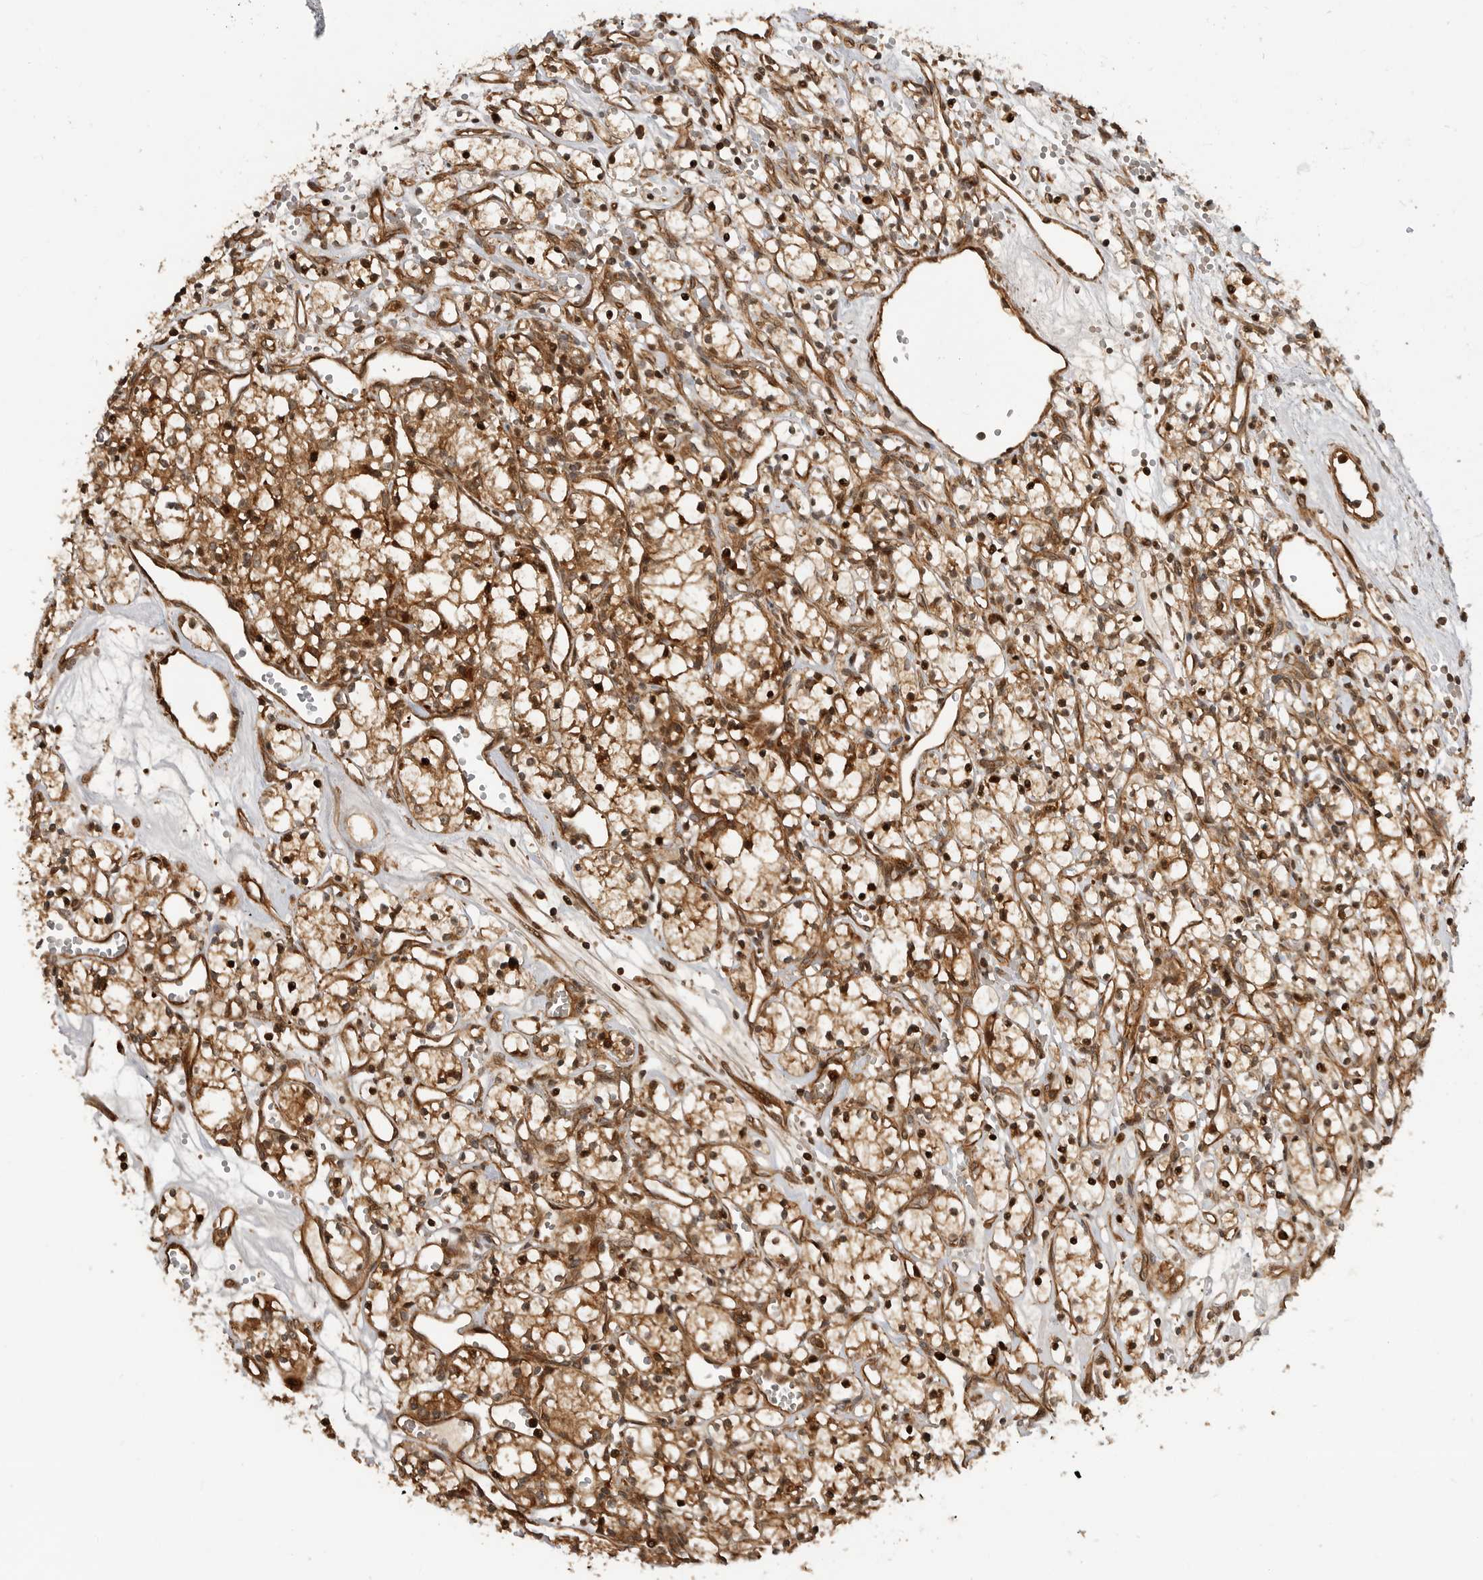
{"staining": {"intensity": "moderate", "quantity": ">75%", "location": "cytoplasmic/membranous,nuclear"}, "tissue": "renal cancer", "cell_type": "Tumor cells", "image_type": "cancer", "snomed": [{"axis": "morphology", "description": "Adenocarcinoma, NOS"}, {"axis": "topography", "description": "Kidney"}], "caption": "About >75% of tumor cells in renal cancer (adenocarcinoma) display moderate cytoplasmic/membranous and nuclear protein positivity as visualized by brown immunohistochemical staining.", "gene": "ADPRS", "patient": {"sex": "female", "age": 59}}